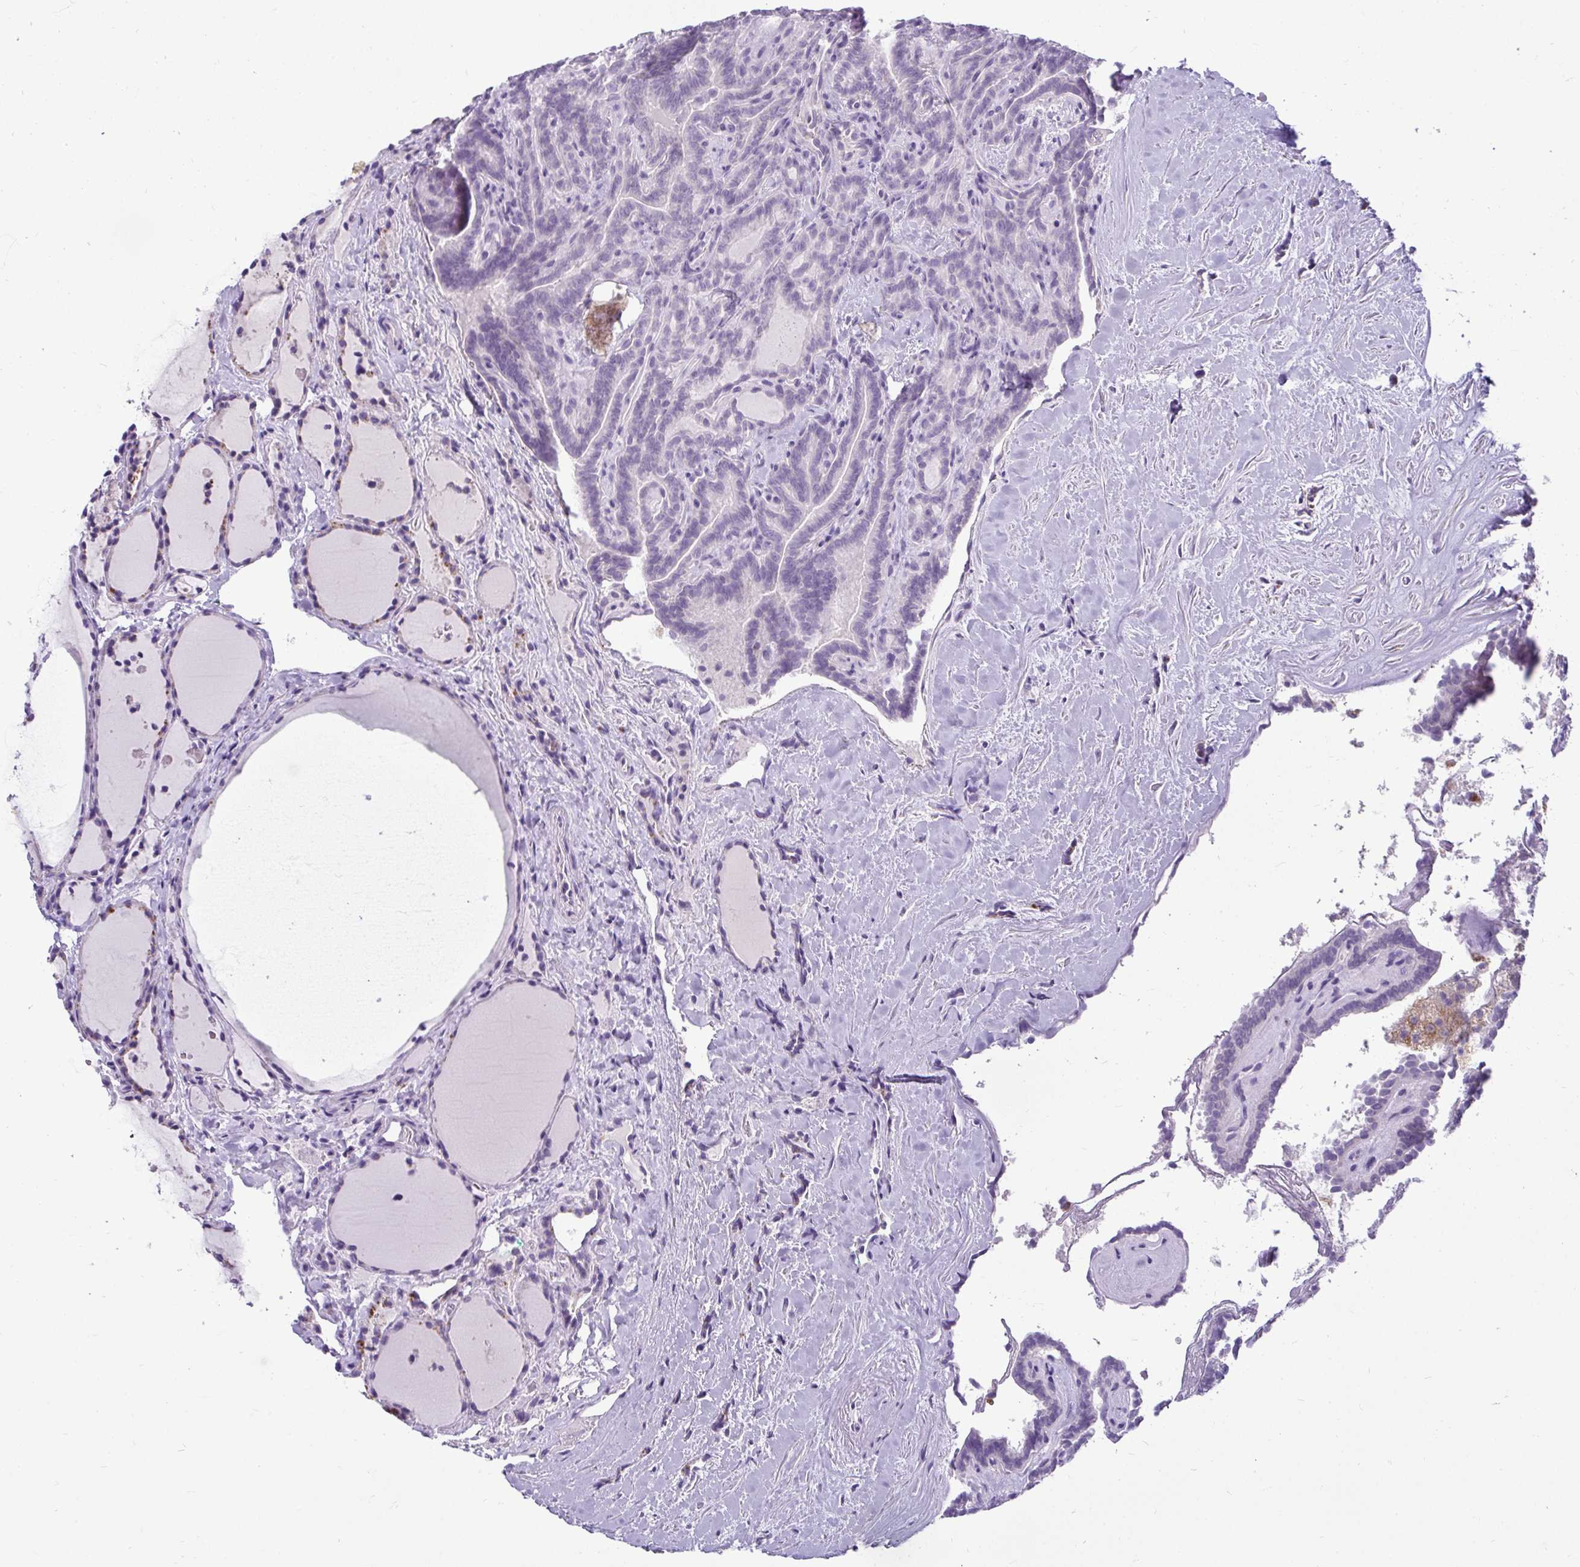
{"staining": {"intensity": "negative", "quantity": "none", "location": "none"}, "tissue": "thyroid cancer", "cell_type": "Tumor cells", "image_type": "cancer", "snomed": [{"axis": "morphology", "description": "Papillary adenocarcinoma, NOS"}, {"axis": "topography", "description": "Thyroid gland"}], "caption": "Immunohistochemistry (IHC) photomicrograph of human thyroid cancer (papillary adenocarcinoma) stained for a protein (brown), which exhibits no positivity in tumor cells.", "gene": "CTSZ", "patient": {"sex": "female", "age": 21}}